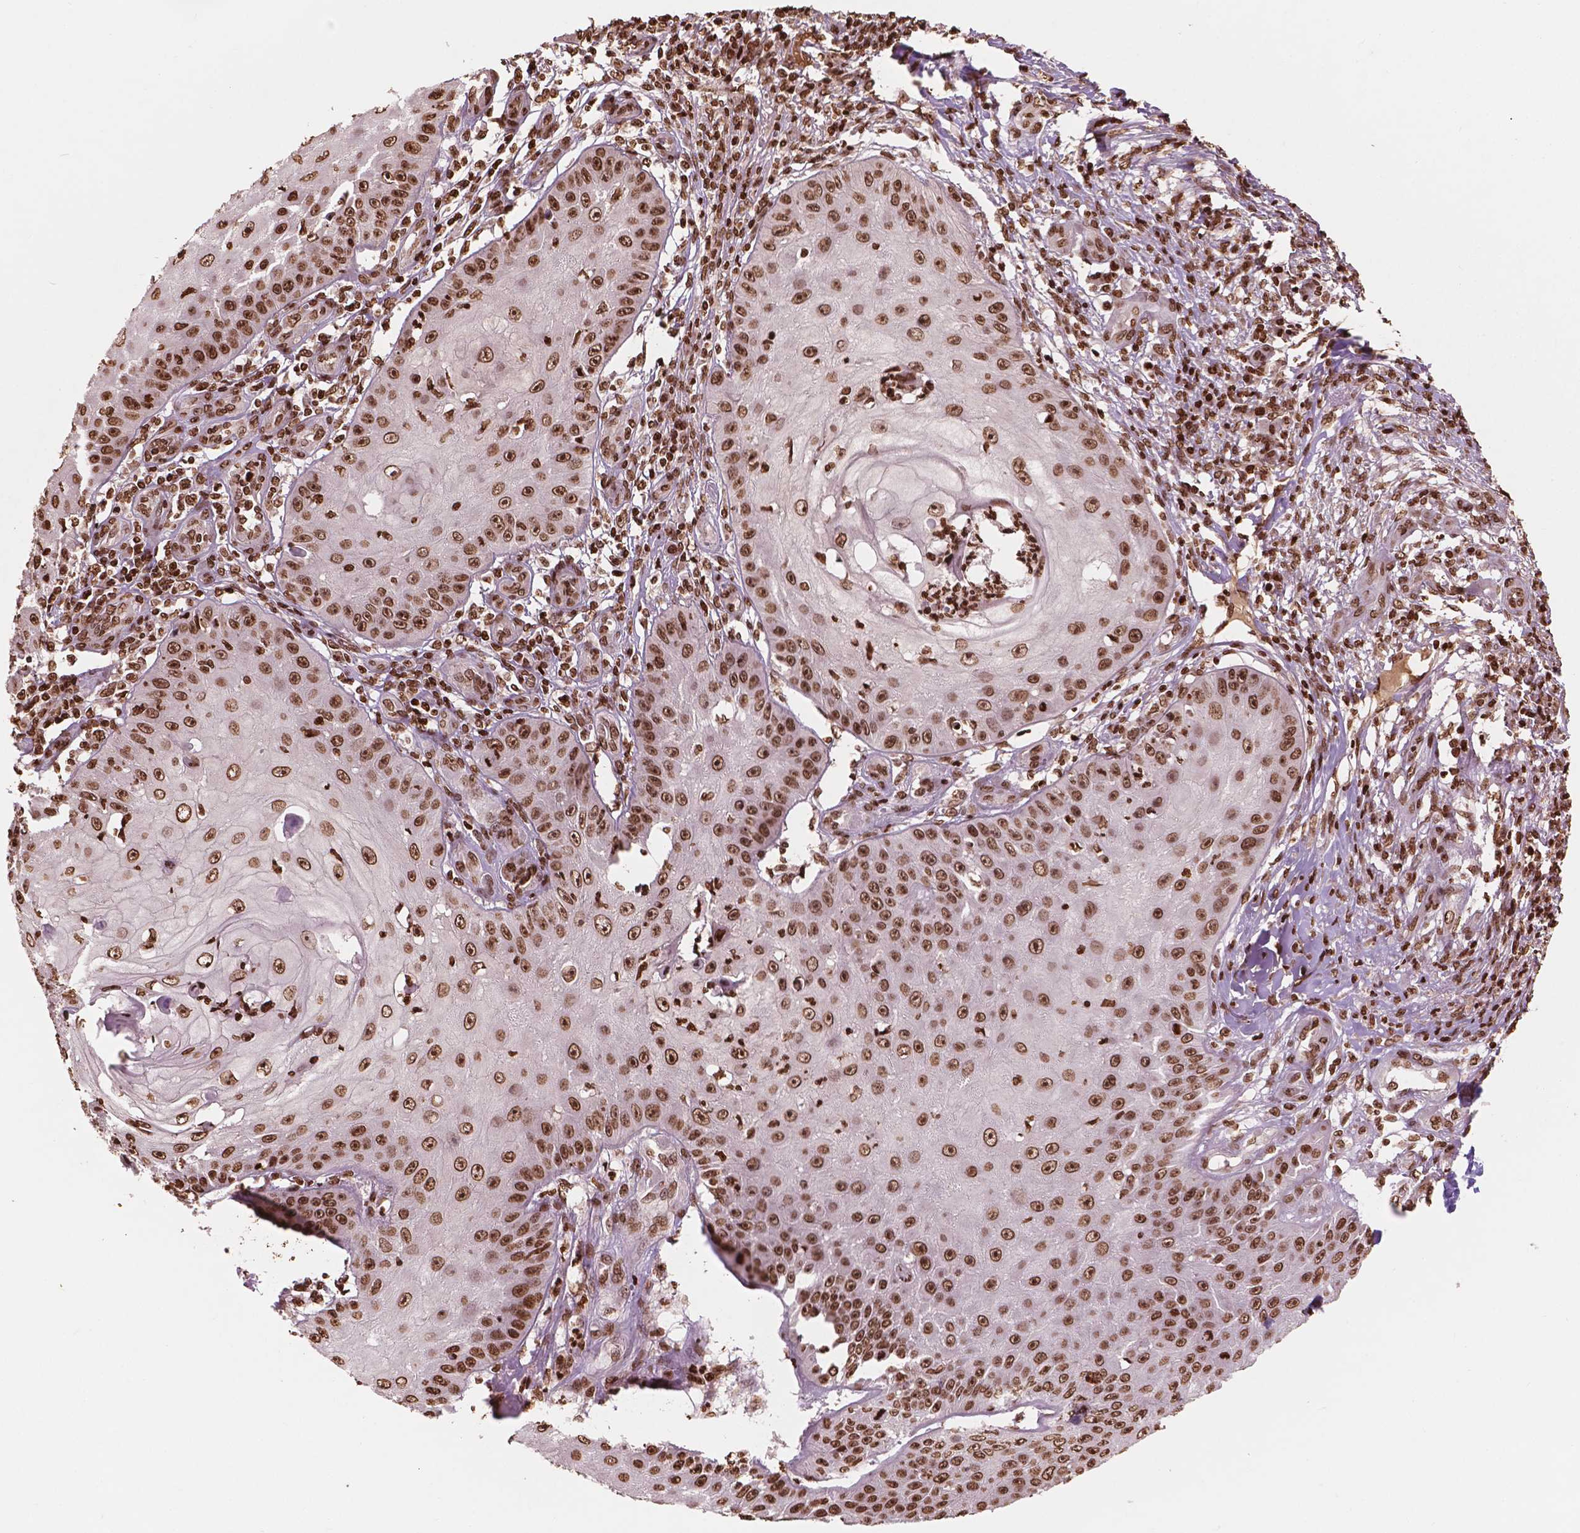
{"staining": {"intensity": "strong", "quantity": ">75%", "location": "nuclear"}, "tissue": "skin cancer", "cell_type": "Tumor cells", "image_type": "cancer", "snomed": [{"axis": "morphology", "description": "Squamous cell carcinoma, NOS"}, {"axis": "topography", "description": "Skin"}], "caption": "Tumor cells show high levels of strong nuclear positivity in about >75% of cells in human skin cancer (squamous cell carcinoma).", "gene": "H3C7", "patient": {"sex": "male", "age": 70}}